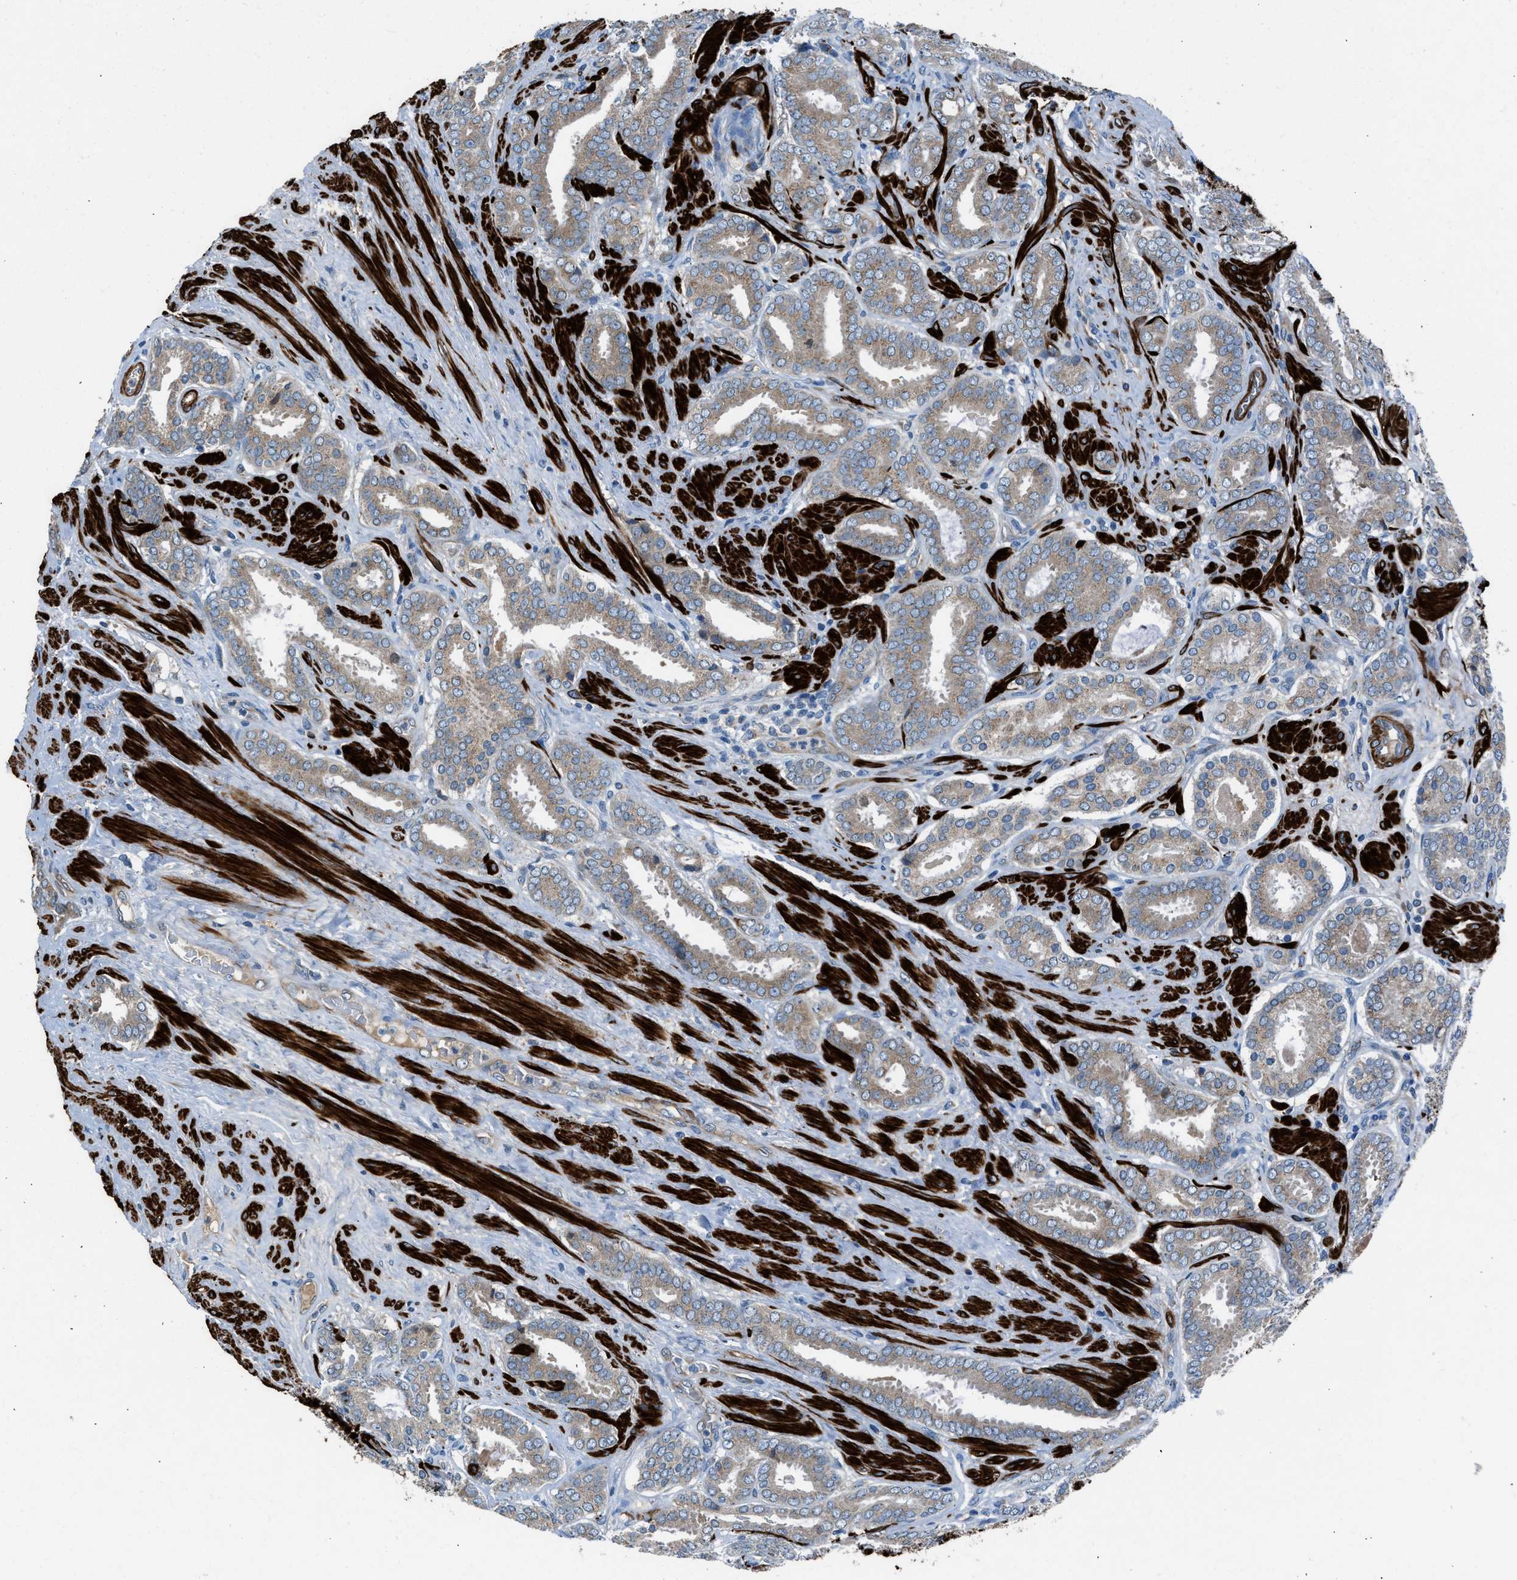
{"staining": {"intensity": "weak", "quantity": "<25%", "location": "cytoplasmic/membranous"}, "tissue": "prostate cancer", "cell_type": "Tumor cells", "image_type": "cancer", "snomed": [{"axis": "morphology", "description": "Adenocarcinoma, Low grade"}, {"axis": "topography", "description": "Prostate"}], "caption": "IHC of human prostate cancer (adenocarcinoma (low-grade)) exhibits no positivity in tumor cells.", "gene": "LMBR1", "patient": {"sex": "male", "age": 69}}